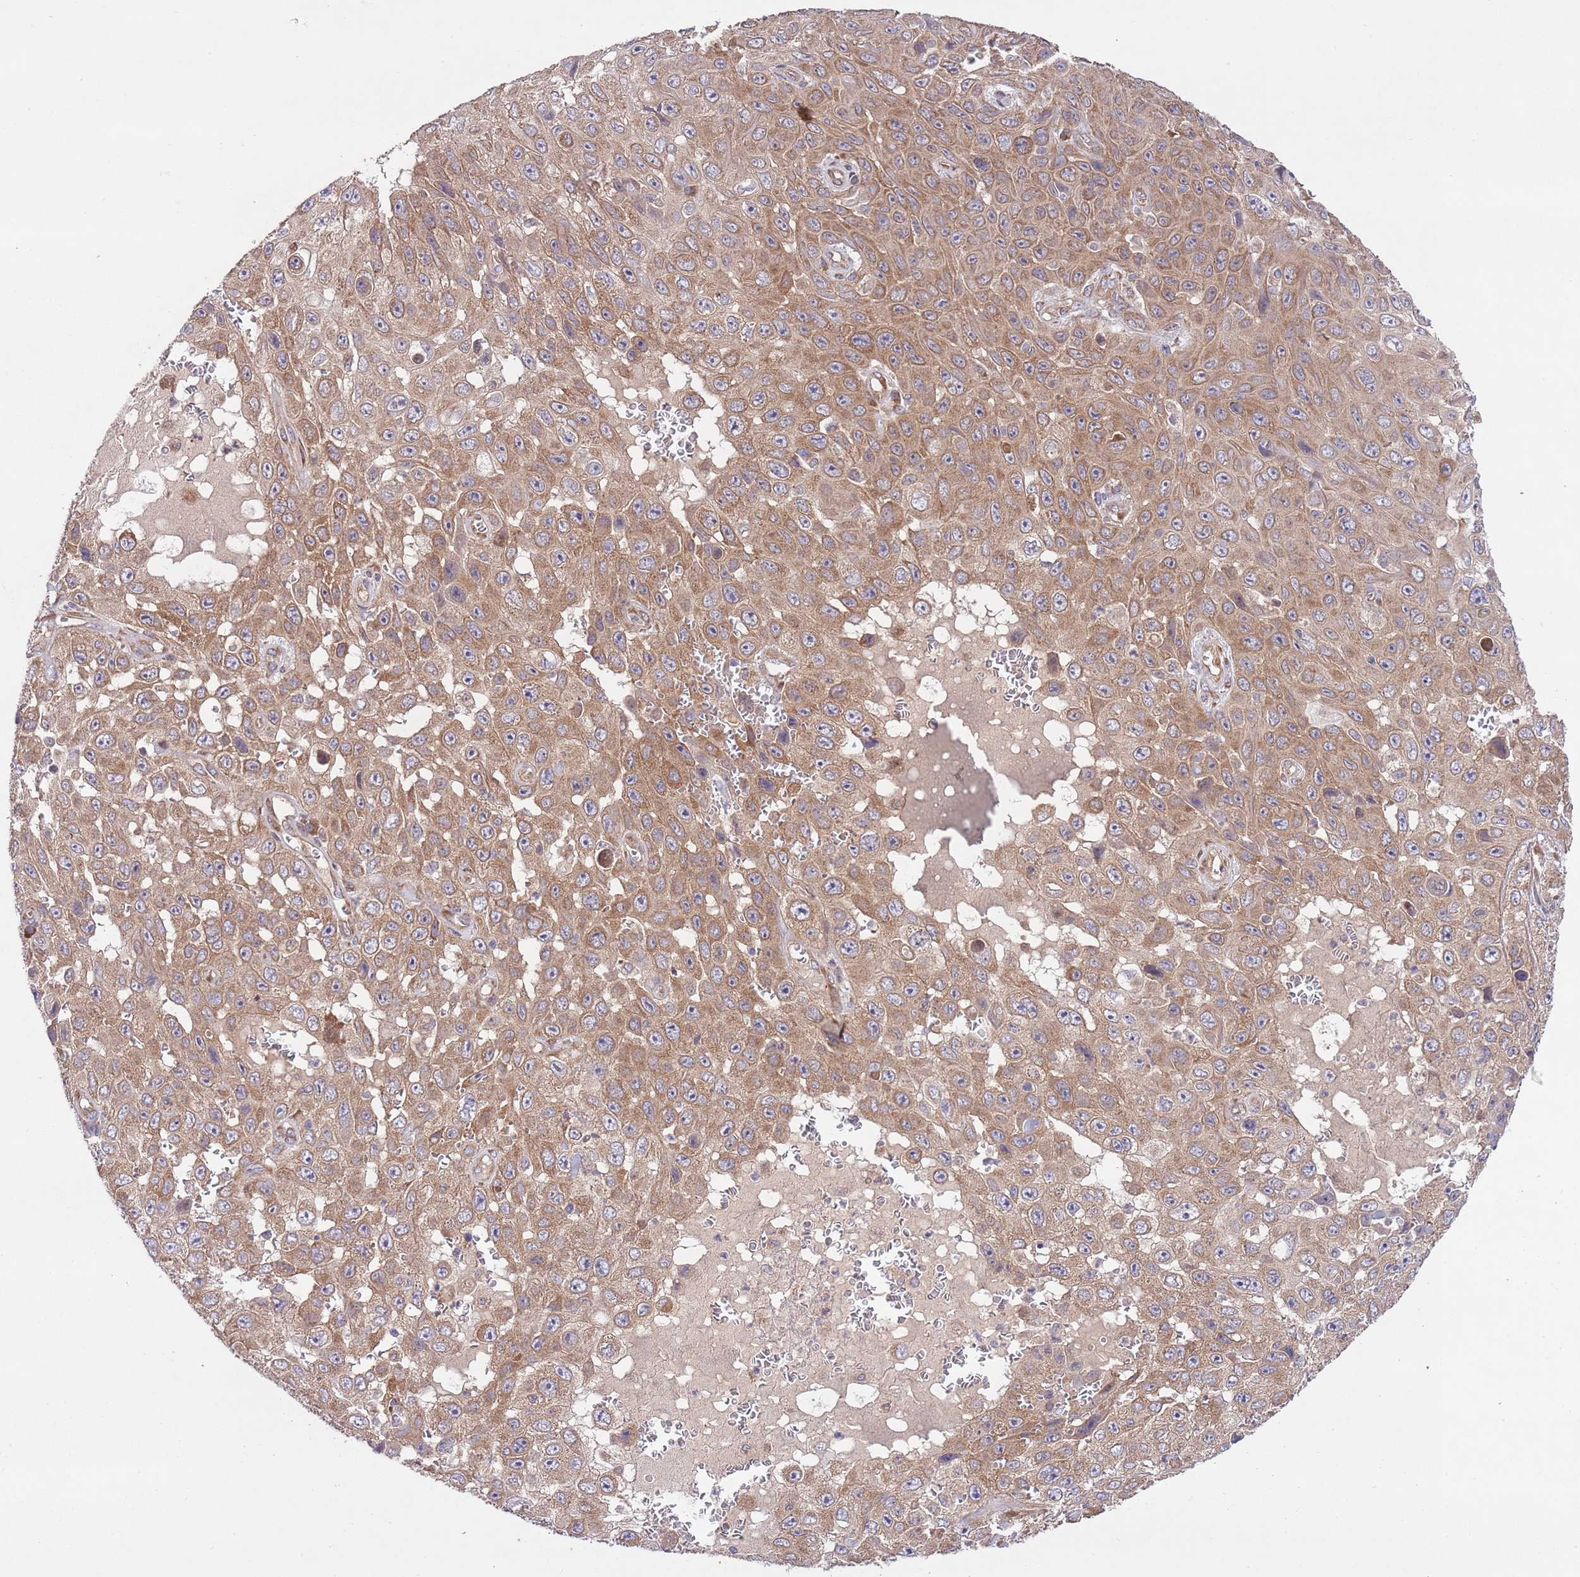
{"staining": {"intensity": "moderate", "quantity": ">75%", "location": "cytoplasmic/membranous"}, "tissue": "skin cancer", "cell_type": "Tumor cells", "image_type": "cancer", "snomed": [{"axis": "morphology", "description": "Squamous cell carcinoma, NOS"}, {"axis": "topography", "description": "Skin"}], "caption": "Skin squamous cell carcinoma was stained to show a protein in brown. There is medium levels of moderate cytoplasmic/membranous staining in about >75% of tumor cells. (brown staining indicates protein expression, while blue staining denotes nuclei).", "gene": "MFNG", "patient": {"sex": "male", "age": 82}}